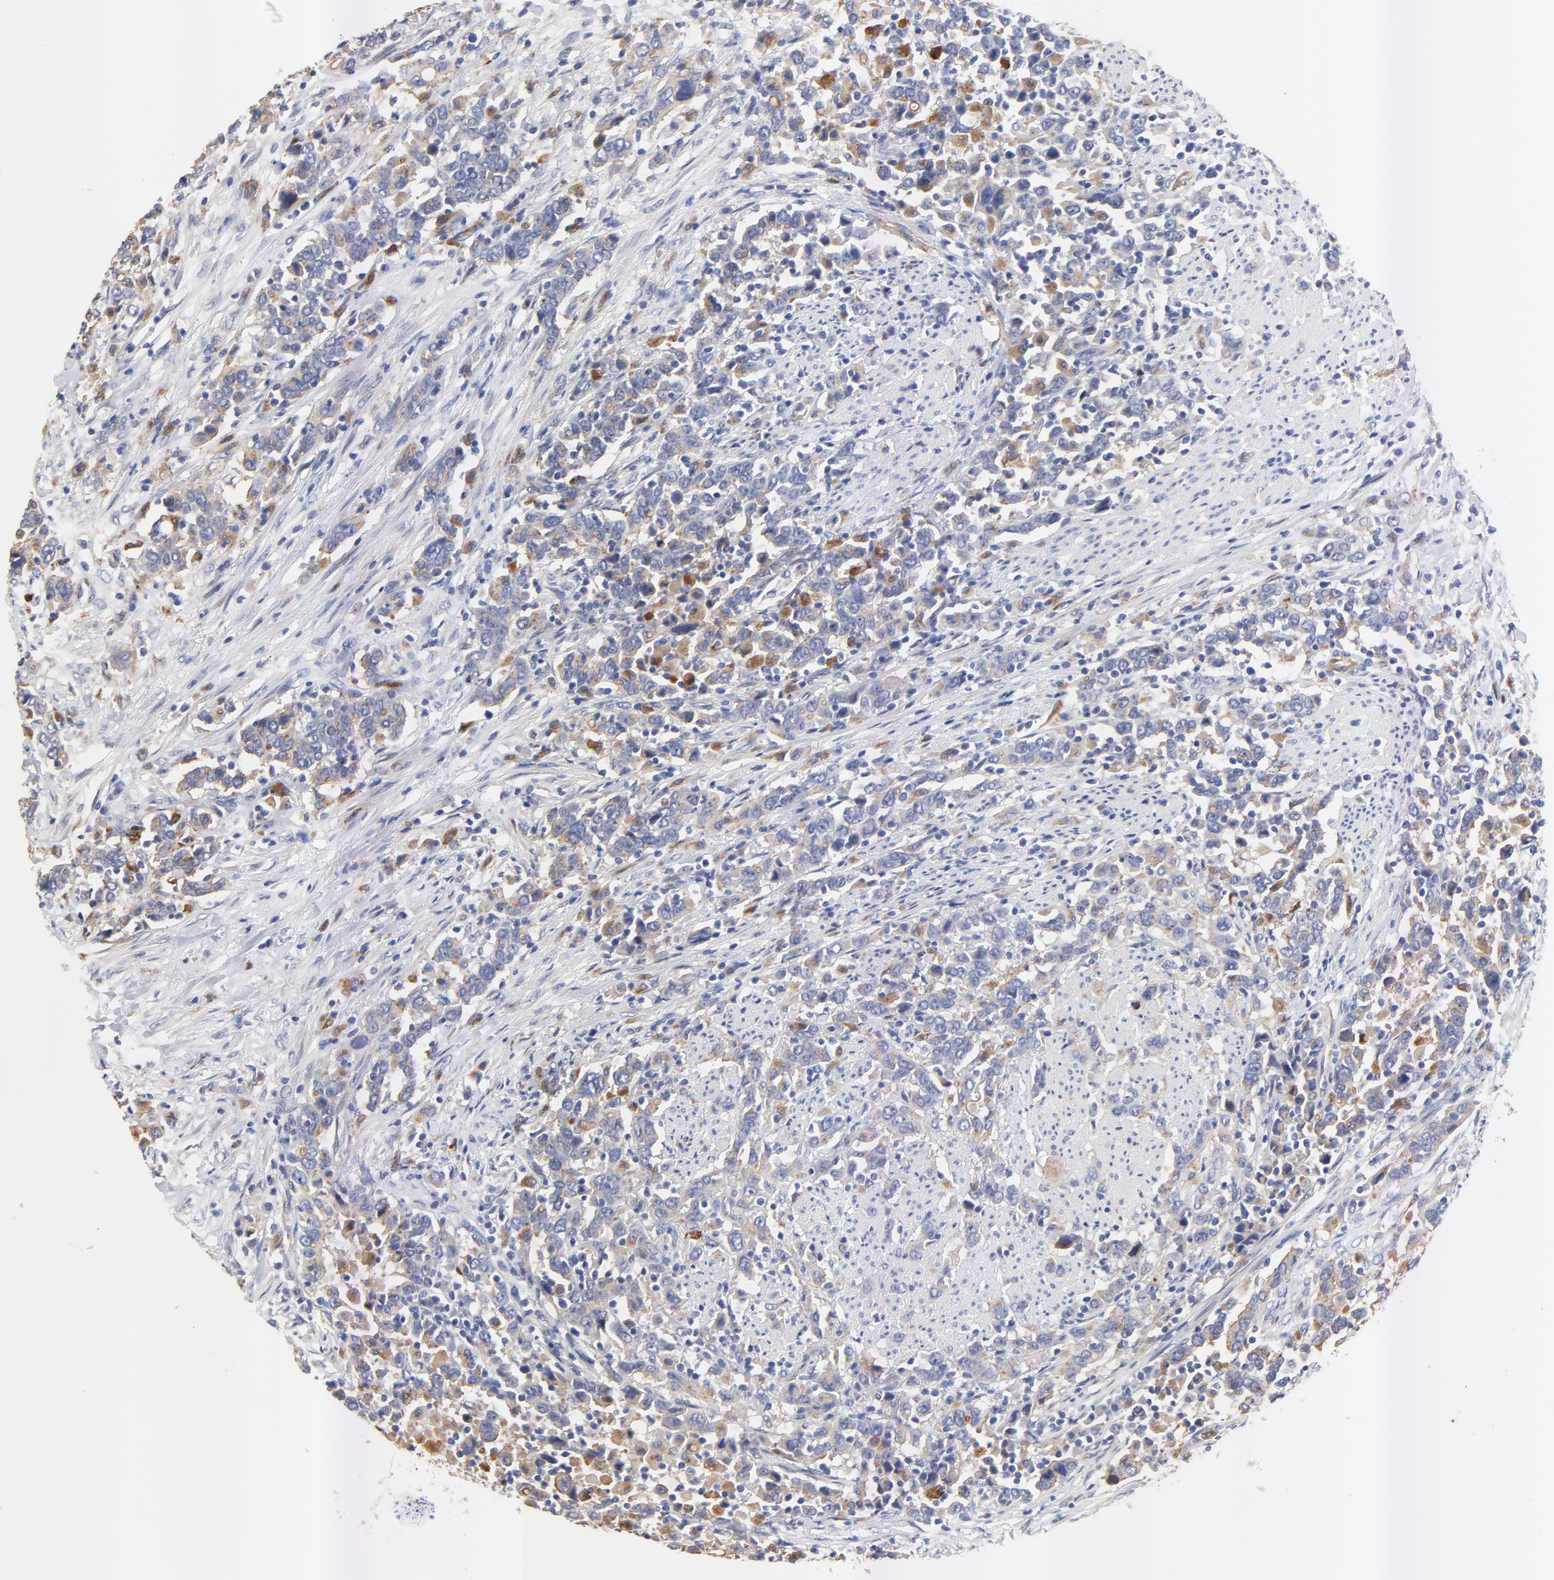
{"staining": {"intensity": "moderate", "quantity": "25%-75%", "location": "cytoplasmic/membranous"}, "tissue": "urothelial cancer", "cell_type": "Tumor cells", "image_type": "cancer", "snomed": [{"axis": "morphology", "description": "Urothelial carcinoma, High grade"}, {"axis": "topography", "description": "Urinary bladder"}], "caption": "Urothelial cancer stained for a protein (brown) exhibits moderate cytoplasmic/membranous positive positivity in about 25%-75% of tumor cells.", "gene": "FBXL2", "patient": {"sex": "male", "age": 61}}